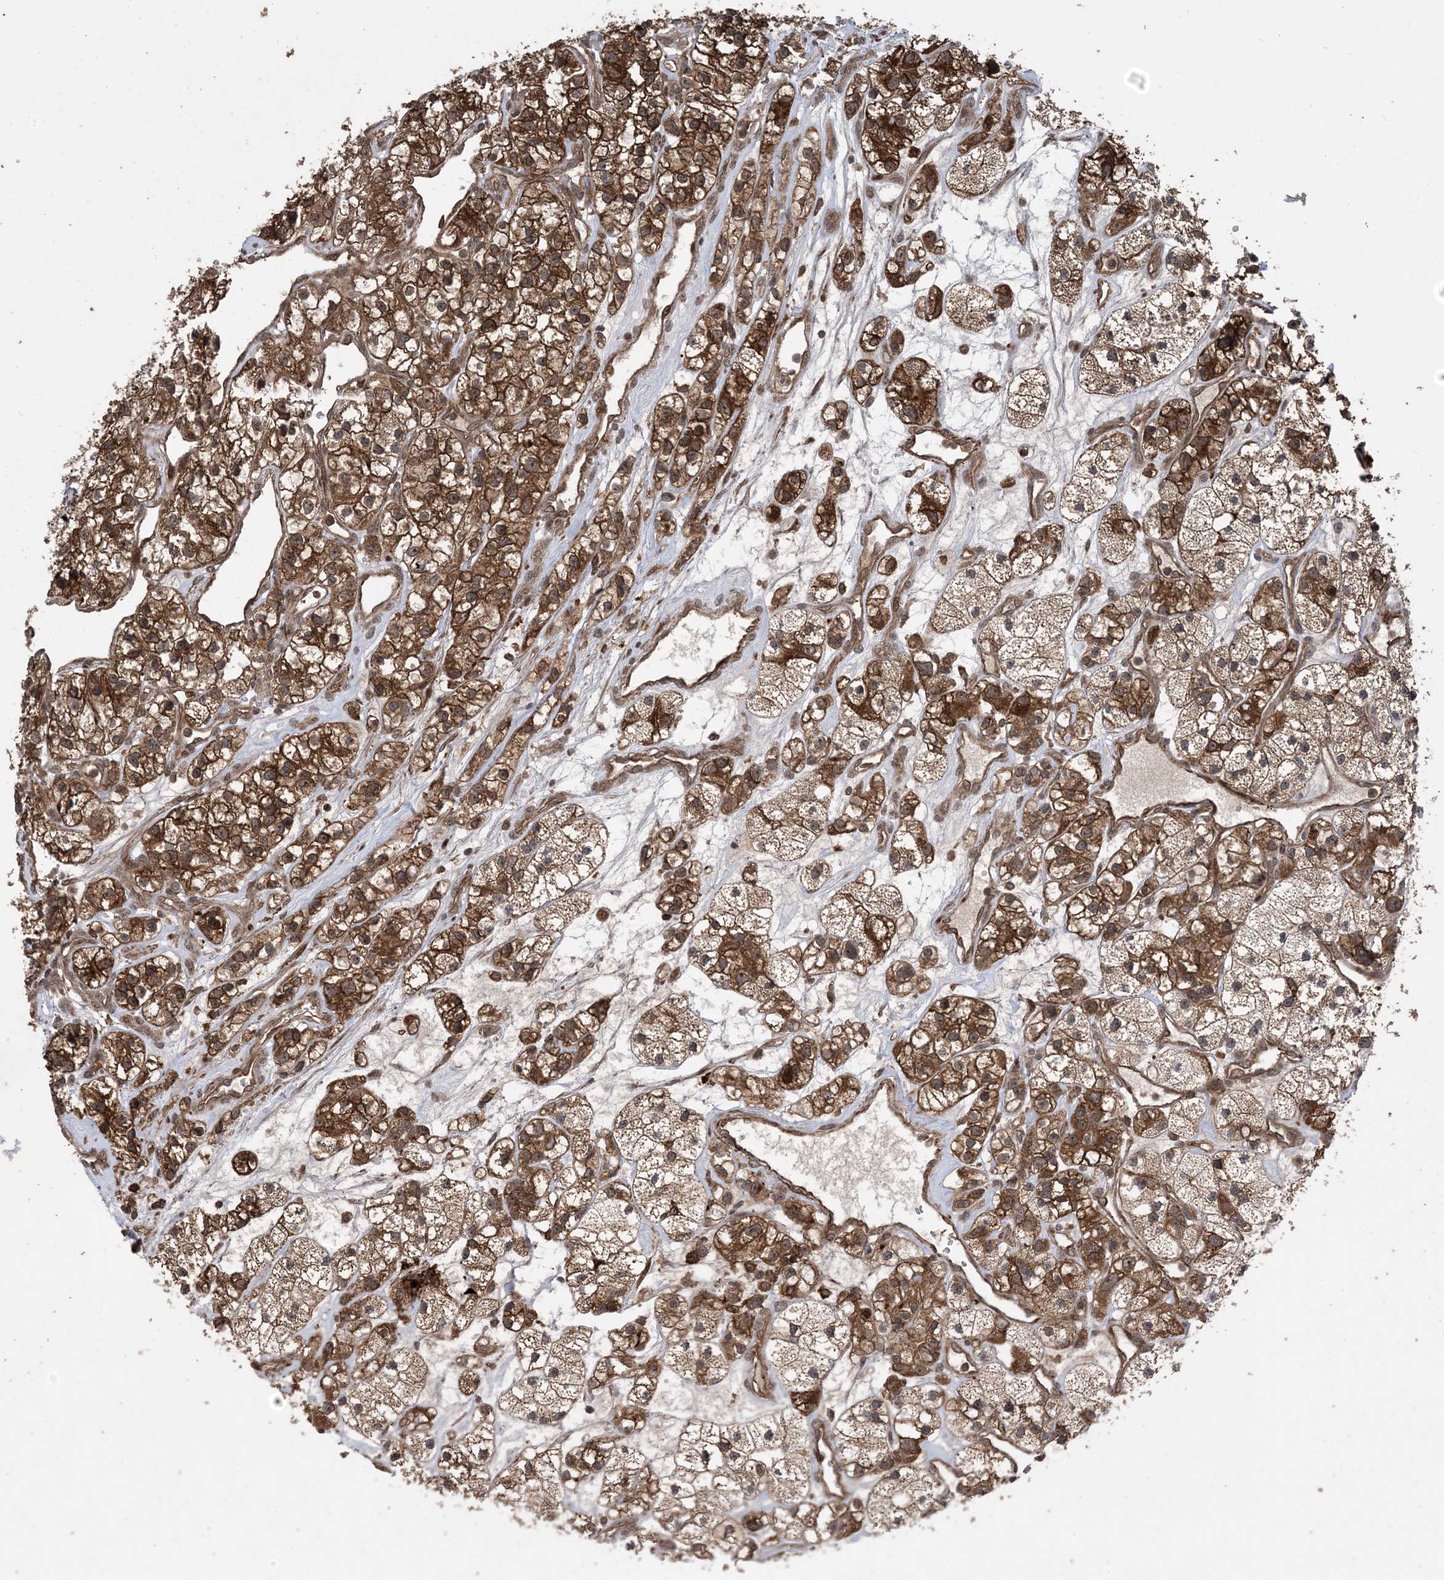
{"staining": {"intensity": "strong", "quantity": ">75%", "location": "cytoplasmic/membranous"}, "tissue": "renal cancer", "cell_type": "Tumor cells", "image_type": "cancer", "snomed": [{"axis": "morphology", "description": "Adenocarcinoma, NOS"}, {"axis": "topography", "description": "Kidney"}], "caption": "DAB (3,3'-diaminobenzidine) immunohistochemical staining of human renal adenocarcinoma demonstrates strong cytoplasmic/membranous protein staining in about >75% of tumor cells.", "gene": "ZNF511", "patient": {"sex": "female", "age": 57}}